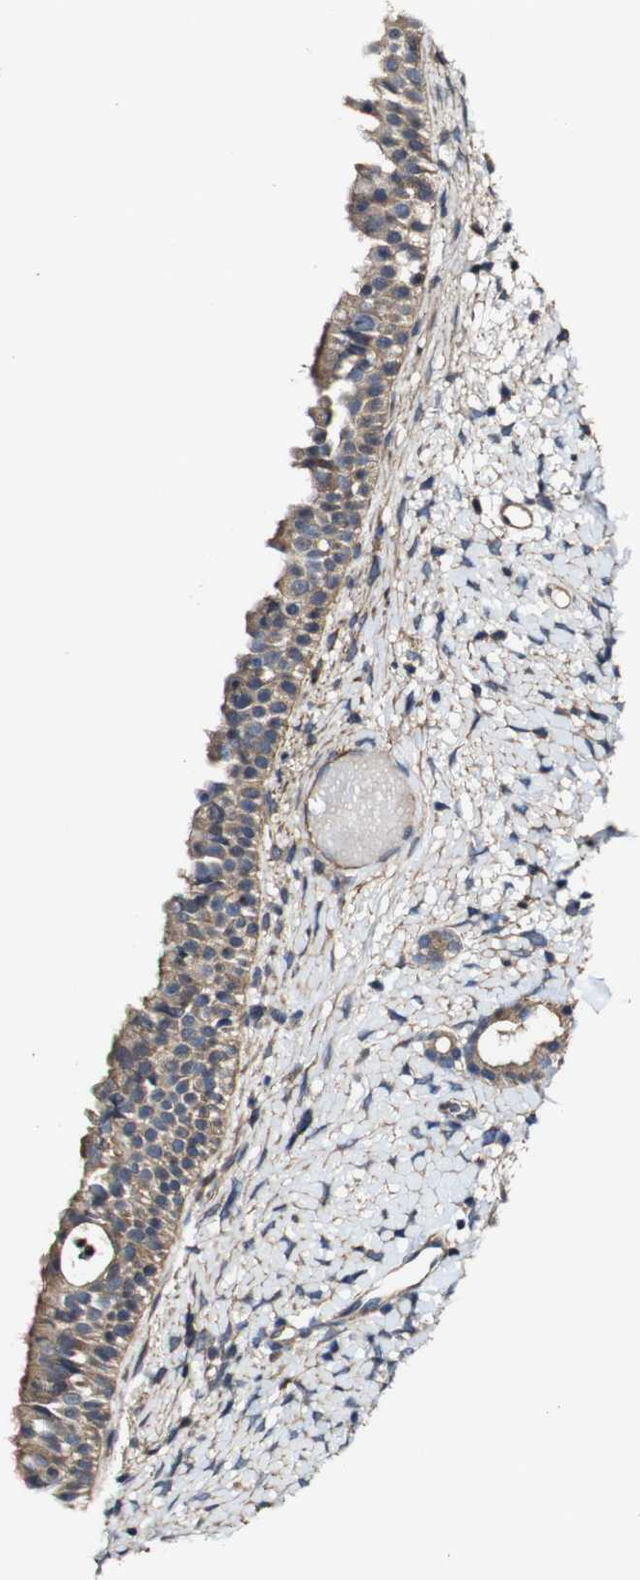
{"staining": {"intensity": "moderate", "quantity": ">75%", "location": "cytoplasmic/membranous"}, "tissue": "nasopharynx", "cell_type": "Respiratory epithelial cells", "image_type": "normal", "snomed": [{"axis": "morphology", "description": "Normal tissue, NOS"}, {"axis": "topography", "description": "Nasopharynx"}], "caption": "Human nasopharynx stained for a protein (brown) shows moderate cytoplasmic/membranous positive staining in about >75% of respiratory epithelial cells.", "gene": "GSDME", "patient": {"sex": "male", "age": 22}}